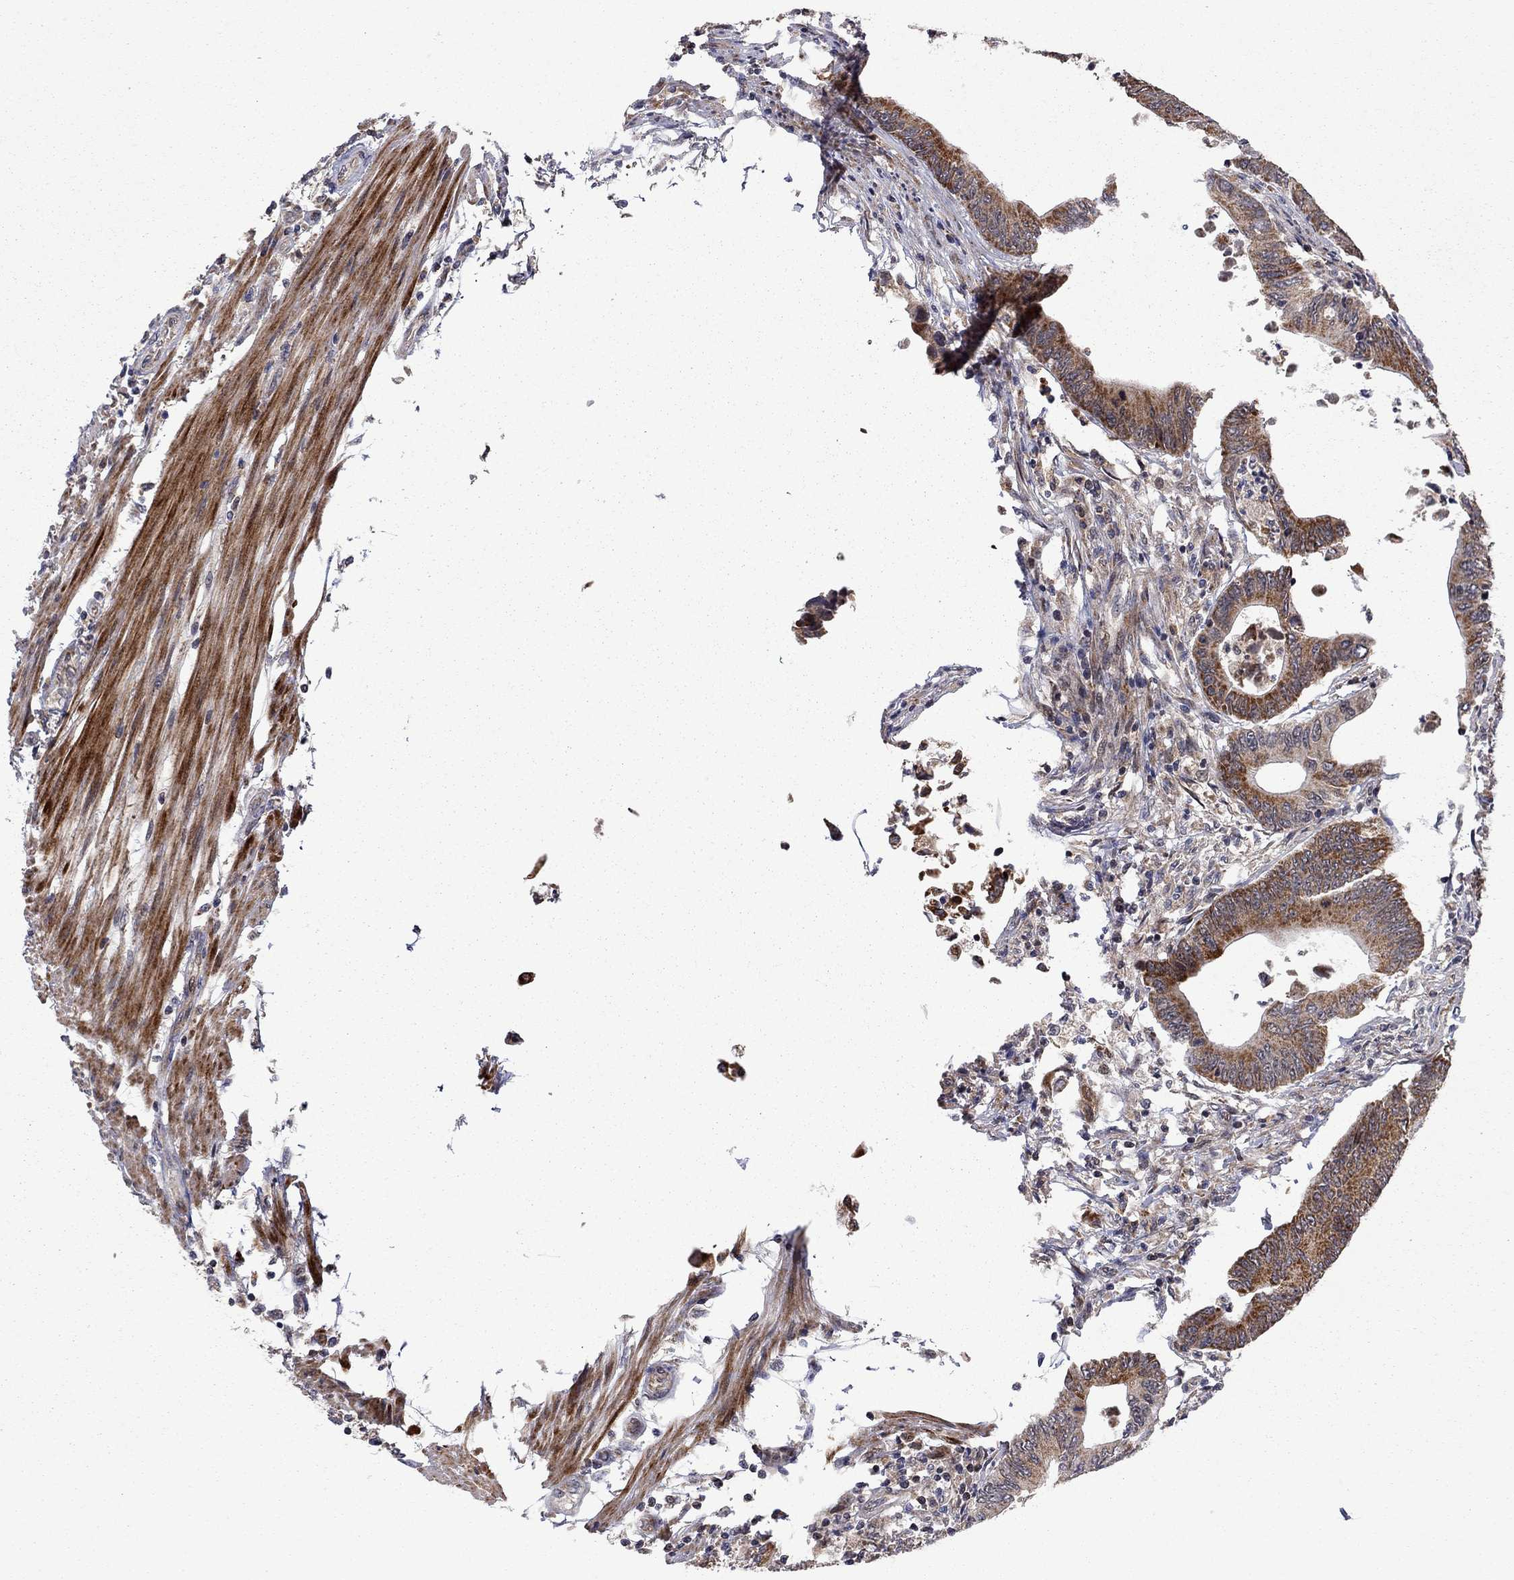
{"staining": {"intensity": "strong", "quantity": "<25%", "location": "cytoplasmic/membranous"}, "tissue": "colorectal cancer", "cell_type": "Tumor cells", "image_type": "cancer", "snomed": [{"axis": "morphology", "description": "Adenocarcinoma, NOS"}, {"axis": "topography", "description": "Colon"}], "caption": "A brown stain highlights strong cytoplasmic/membranous expression of a protein in colorectal adenocarcinoma tumor cells.", "gene": "IDS", "patient": {"sex": "female", "age": 90}}